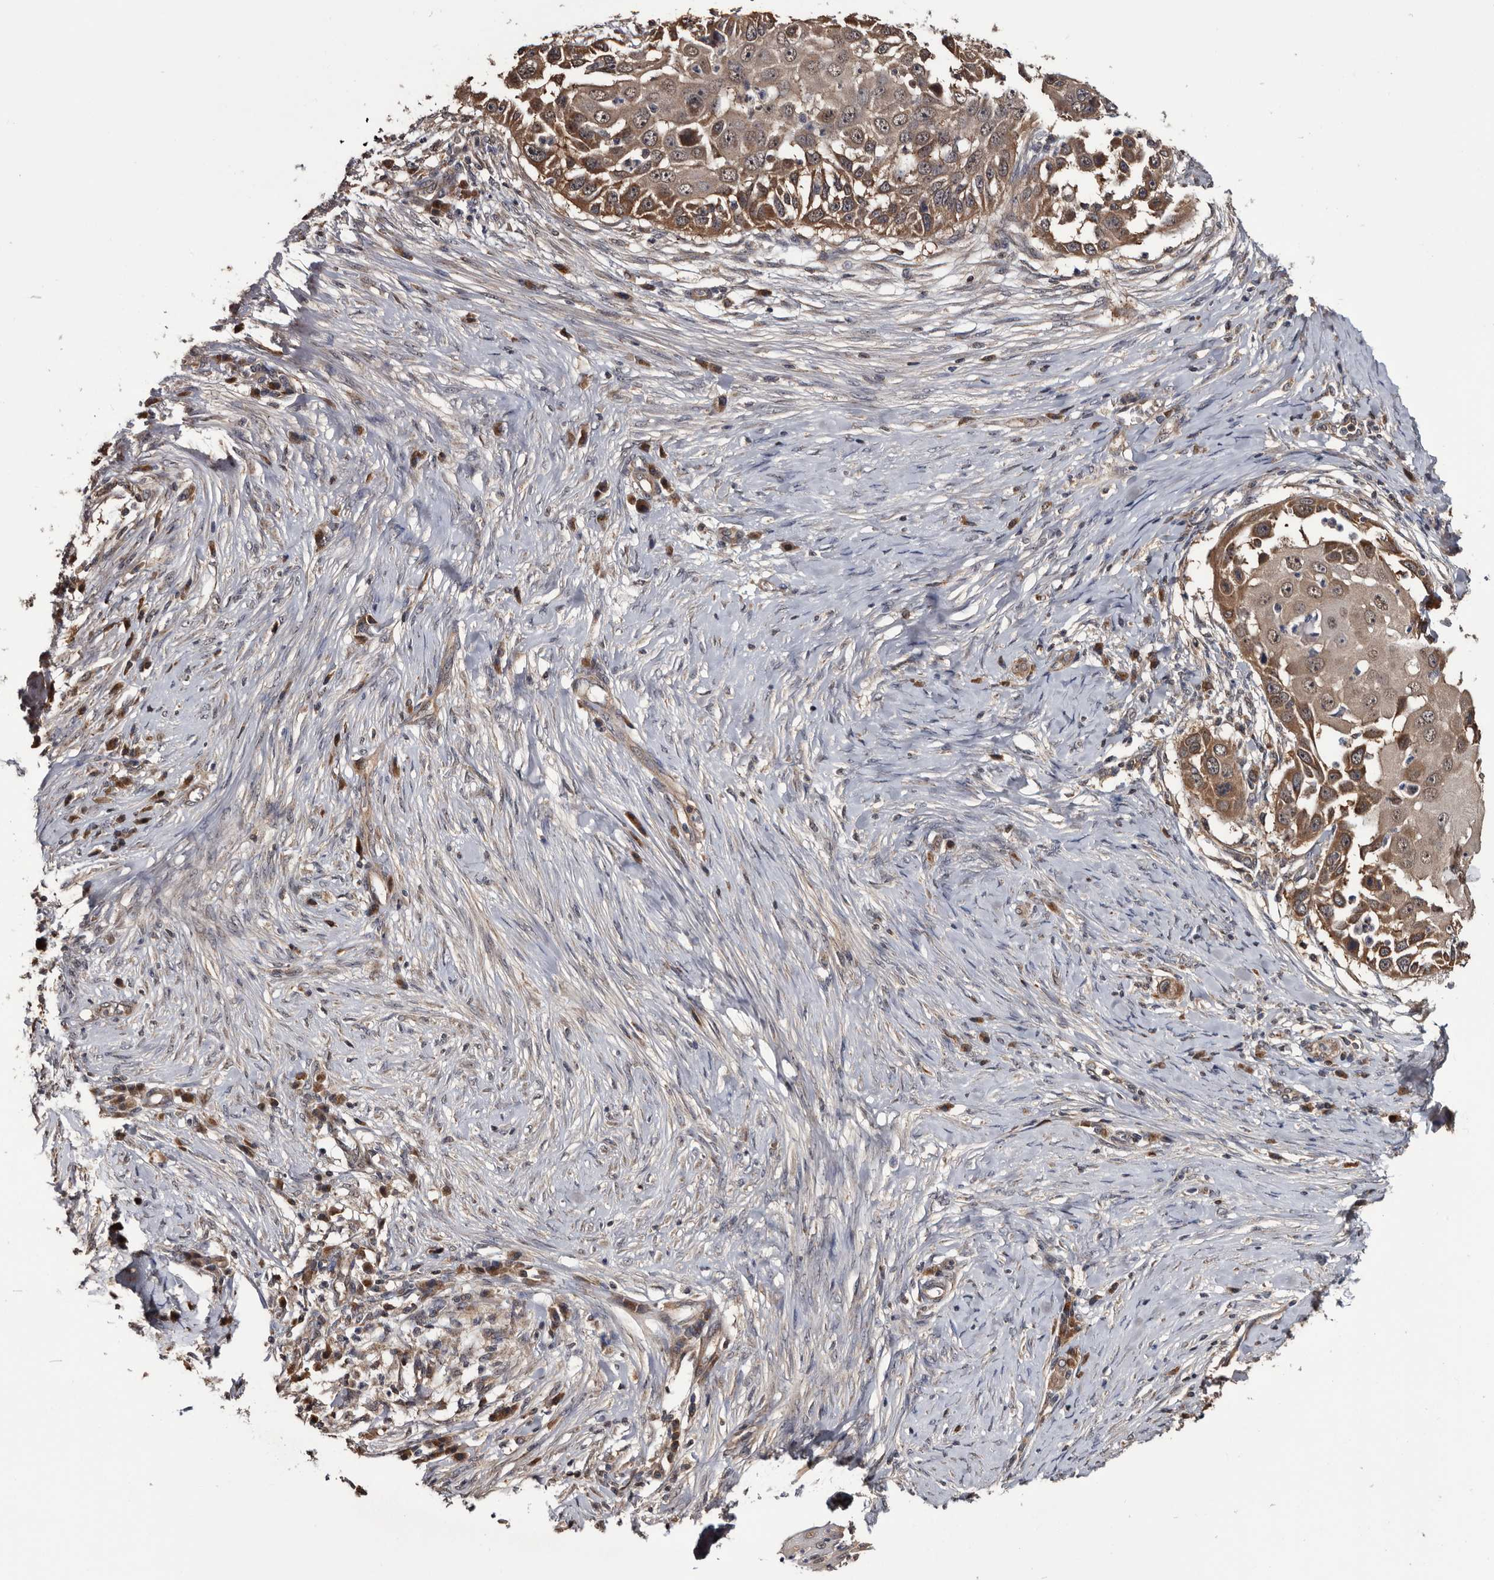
{"staining": {"intensity": "moderate", "quantity": ">75%", "location": "cytoplasmic/membranous"}, "tissue": "skin cancer", "cell_type": "Tumor cells", "image_type": "cancer", "snomed": [{"axis": "morphology", "description": "Squamous cell carcinoma, NOS"}, {"axis": "topography", "description": "Skin"}], "caption": "IHC image of human squamous cell carcinoma (skin) stained for a protein (brown), which reveals medium levels of moderate cytoplasmic/membranous expression in approximately >75% of tumor cells.", "gene": "TTI2", "patient": {"sex": "female", "age": 44}}